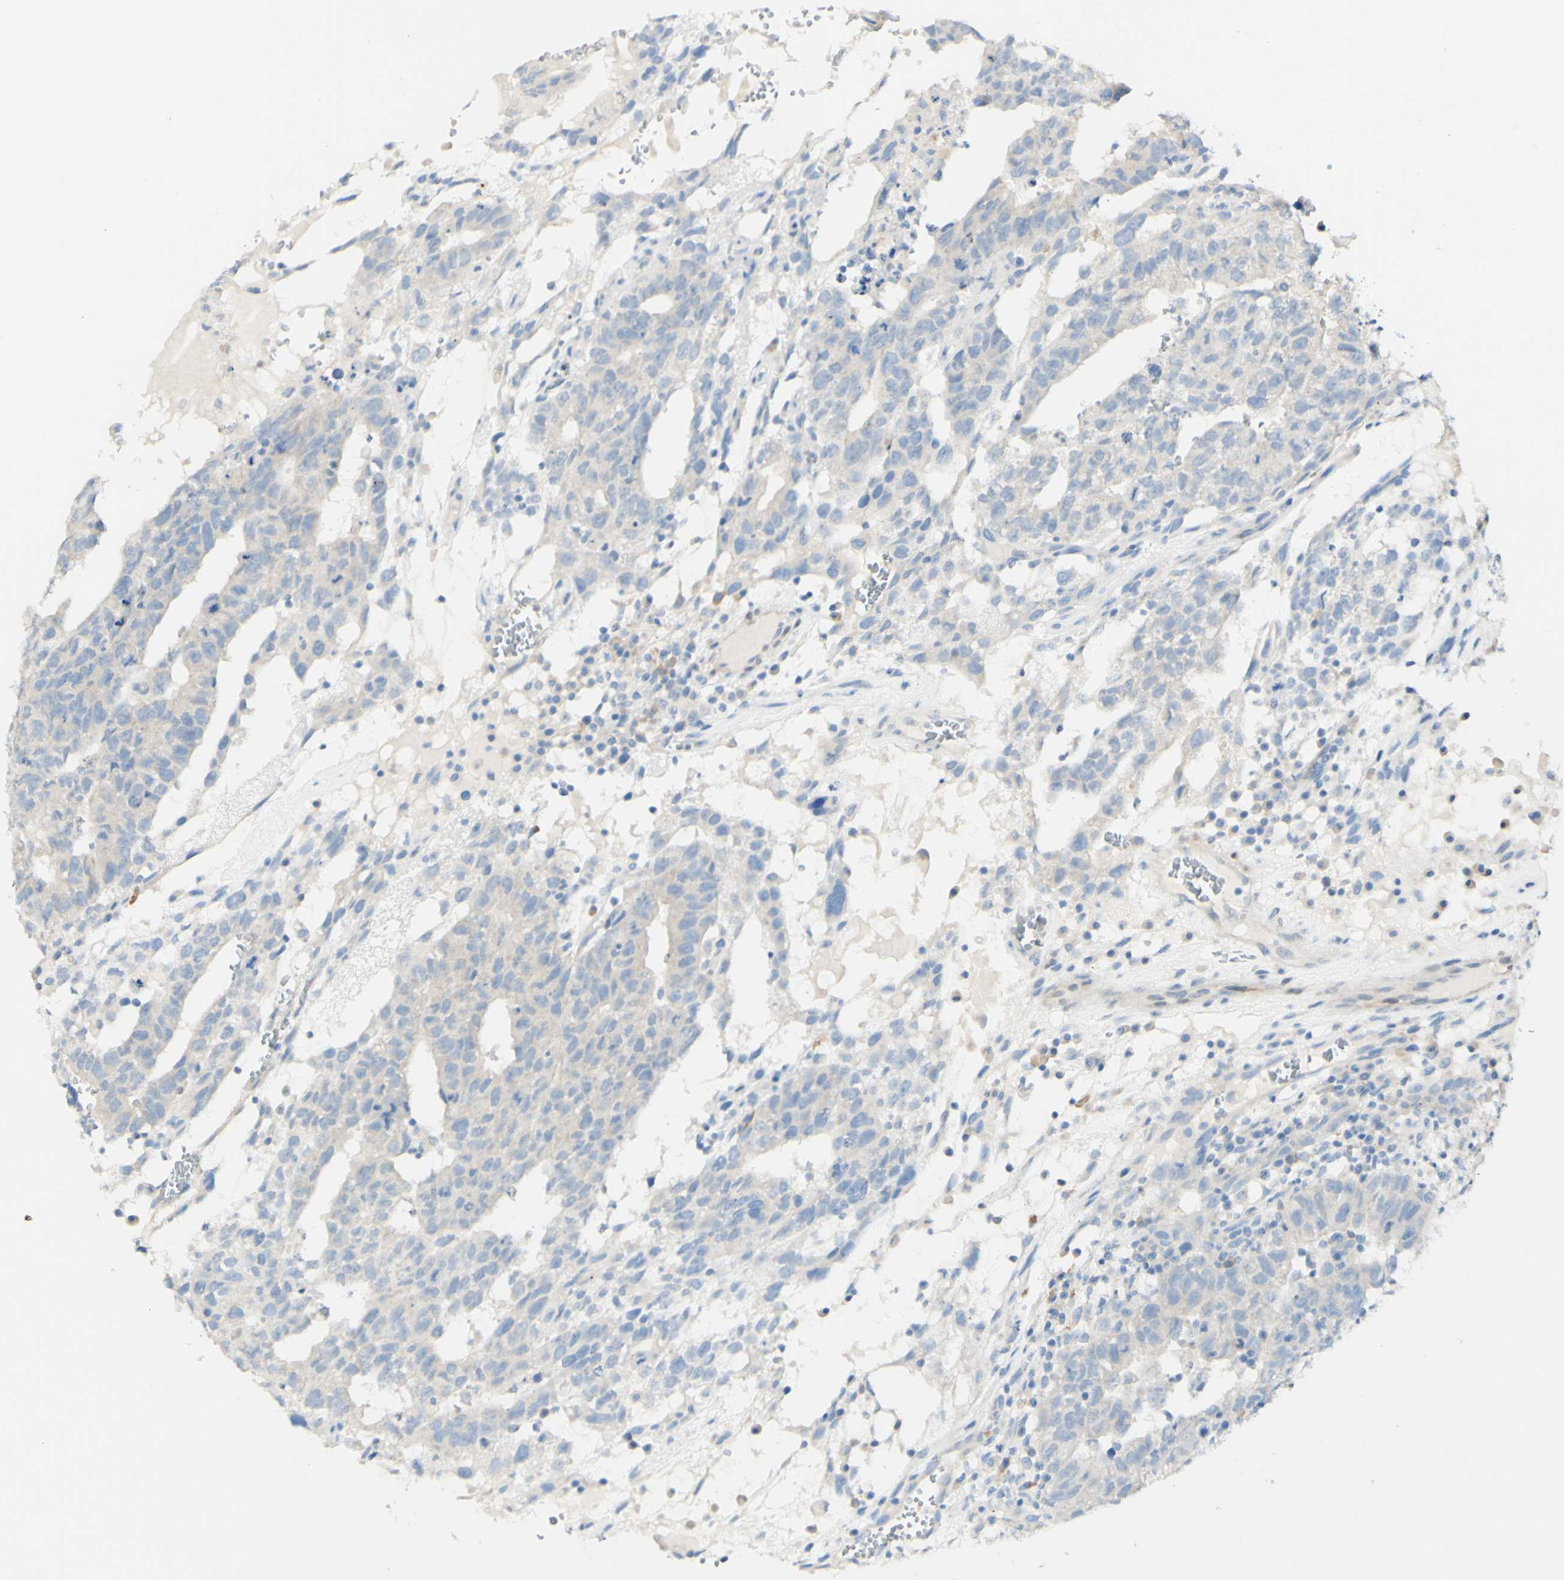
{"staining": {"intensity": "negative", "quantity": "none", "location": "none"}, "tissue": "testis cancer", "cell_type": "Tumor cells", "image_type": "cancer", "snomed": [{"axis": "morphology", "description": "Seminoma, NOS"}, {"axis": "morphology", "description": "Carcinoma, Embryonal, NOS"}, {"axis": "topography", "description": "Testis"}], "caption": "This is an immunohistochemistry image of testis cancer. There is no positivity in tumor cells.", "gene": "FGF4", "patient": {"sex": "male", "age": 52}}